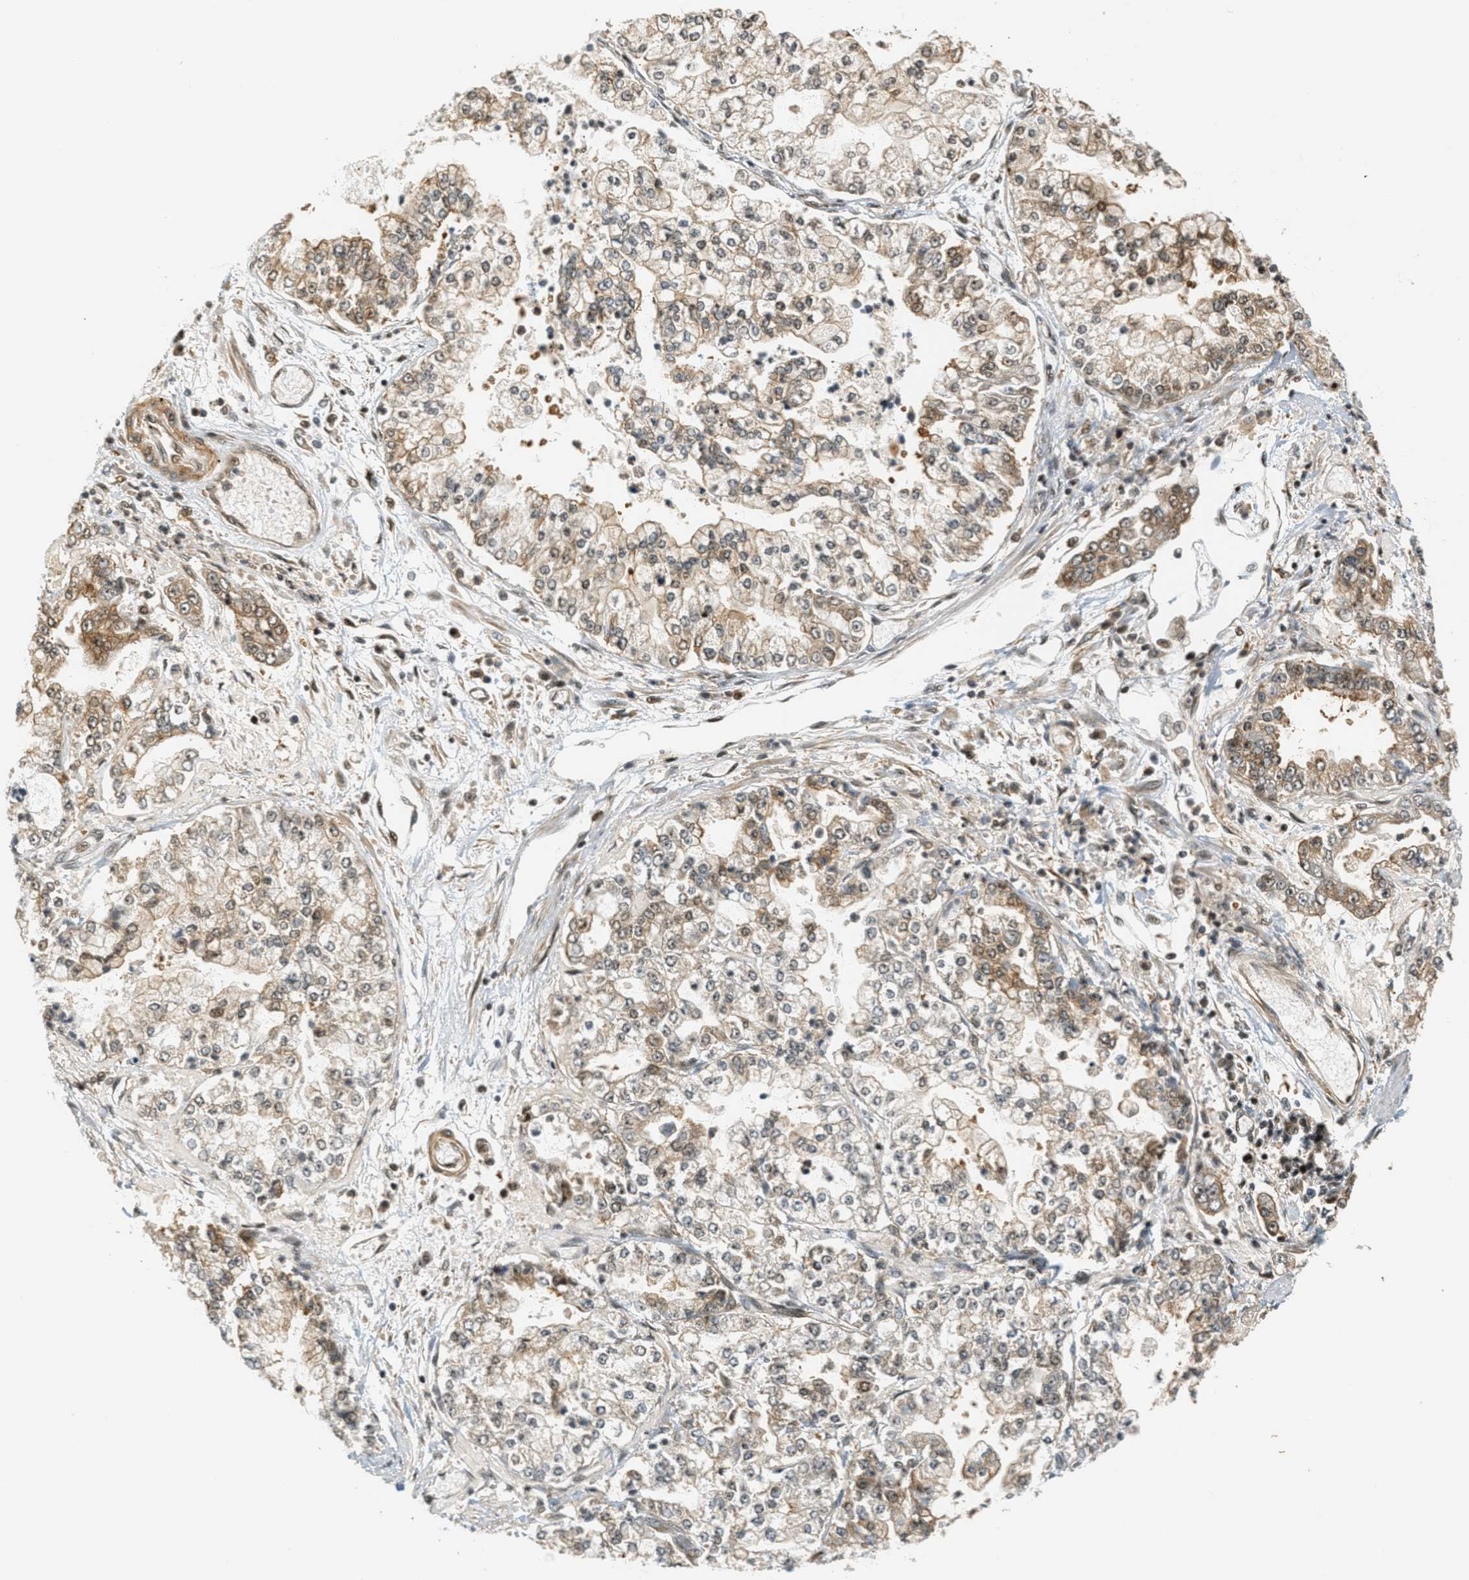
{"staining": {"intensity": "moderate", "quantity": ">75%", "location": "cytoplasmic/membranous"}, "tissue": "stomach cancer", "cell_type": "Tumor cells", "image_type": "cancer", "snomed": [{"axis": "morphology", "description": "Adenocarcinoma, NOS"}, {"axis": "topography", "description": "Stomach"}], "caption": "A photomicrograph of stomach cancer (adenocarcinoma) stained for a protein exhibits moderate cytoplasmic/membranous brown staining in tumor cells.", "gene": "FOXM1", "patient": {"sex": "male", "age": 76}}